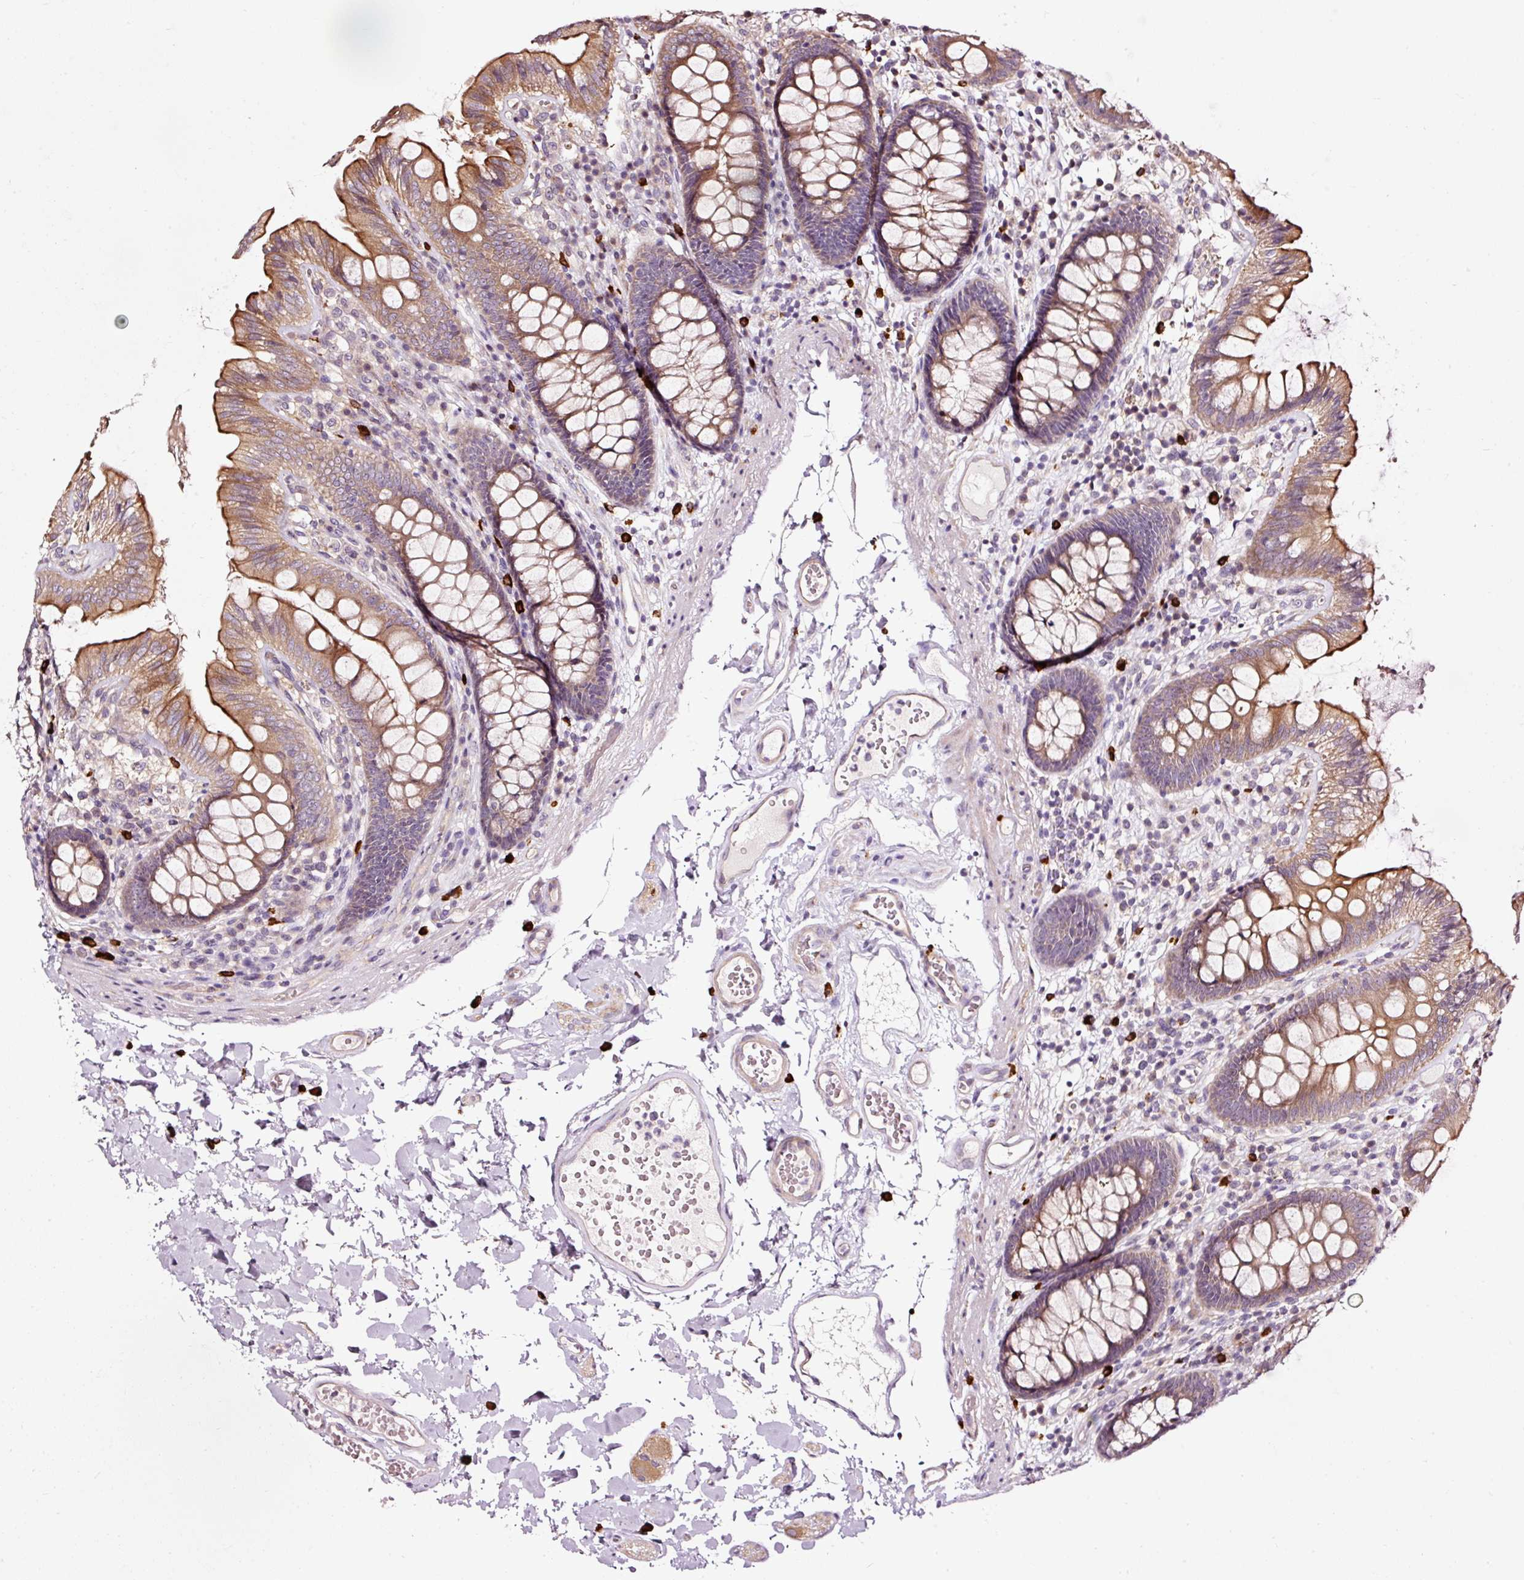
{"staining": {"intensity": "weak", "quantity": "<25%", "location": "cytoplasmic/membranous"}, "tissue": "colon", "cell_type": "Endothelial cells", "image_type": "normal", "snomed": [{"axis": "morphology", "description": "Normal tissue, NOS"}, {"axis": "topography", "description": "Colon"}], "caption": "Immunohistochemistry (IHC) of benign colon reveals no positivity in endothelial cells.", "gene": "UTP14A", "patient": {"sex": "male", "age": 84}}